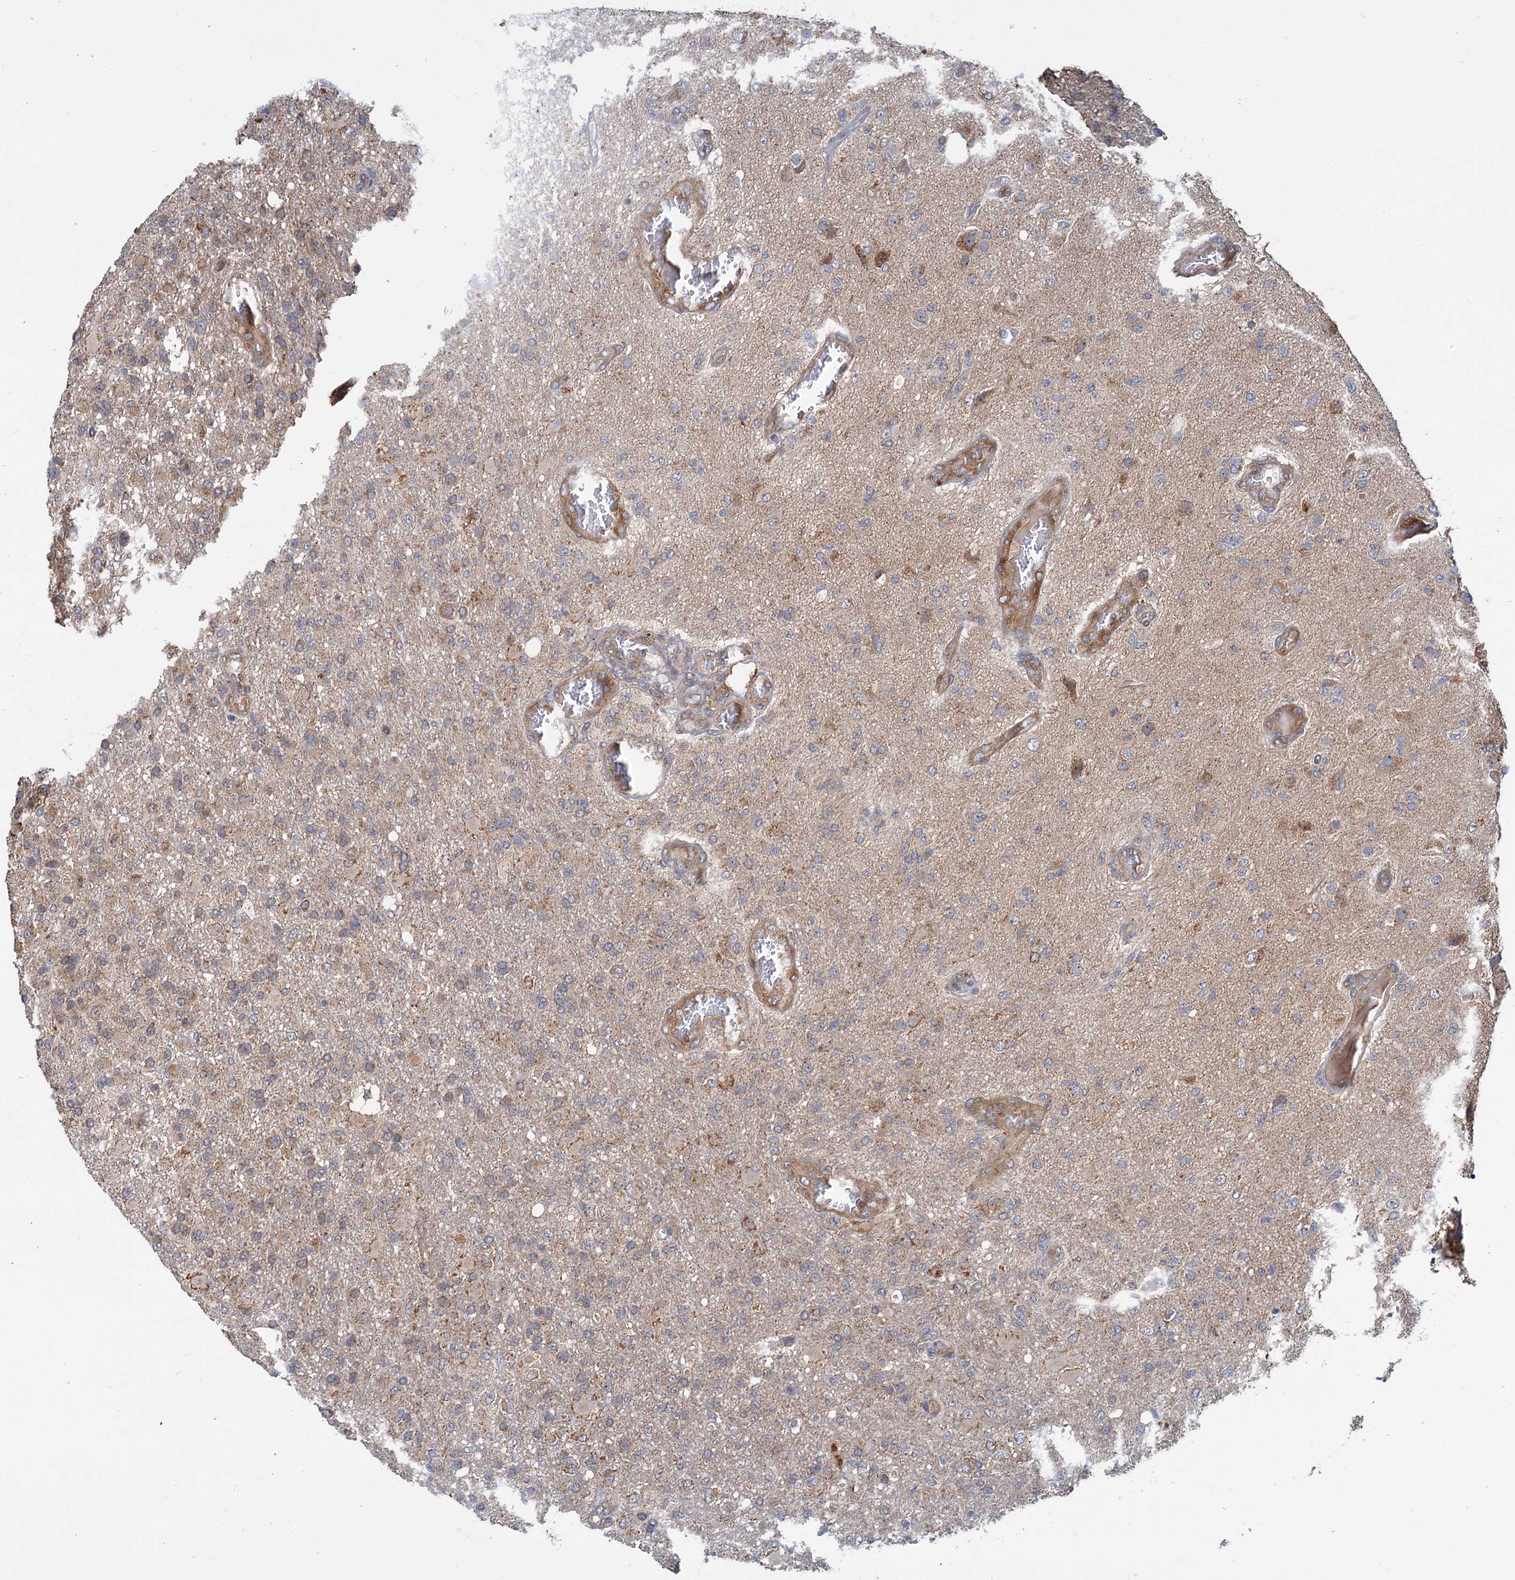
{"staining": {"intensity": "moderate", "quantity": "<25%", "location": "cytoplasmic/membranous"}, "tissue": "glioma", "cell_type": "Tumor cells", "image_type": "cancer", "snomed": [{"axis": "morphology", "description": "Glioma, malignant, High grade"}, {"axis": "topography", "description": "Brain"}], "caption": "IHC histopathology image of neoplastic tissue: human malignant glioma (high-grade) stained using immunohistochemistry (IHC) exhibits low levels of moderate protein expression localized specifically in the cytoplasmic/membranous of tumor cells, appearing as a cytoplasmic/membranous brown color.", "gene": "DYNC2H1", "patient": {"sex": "female", "age": 74}}